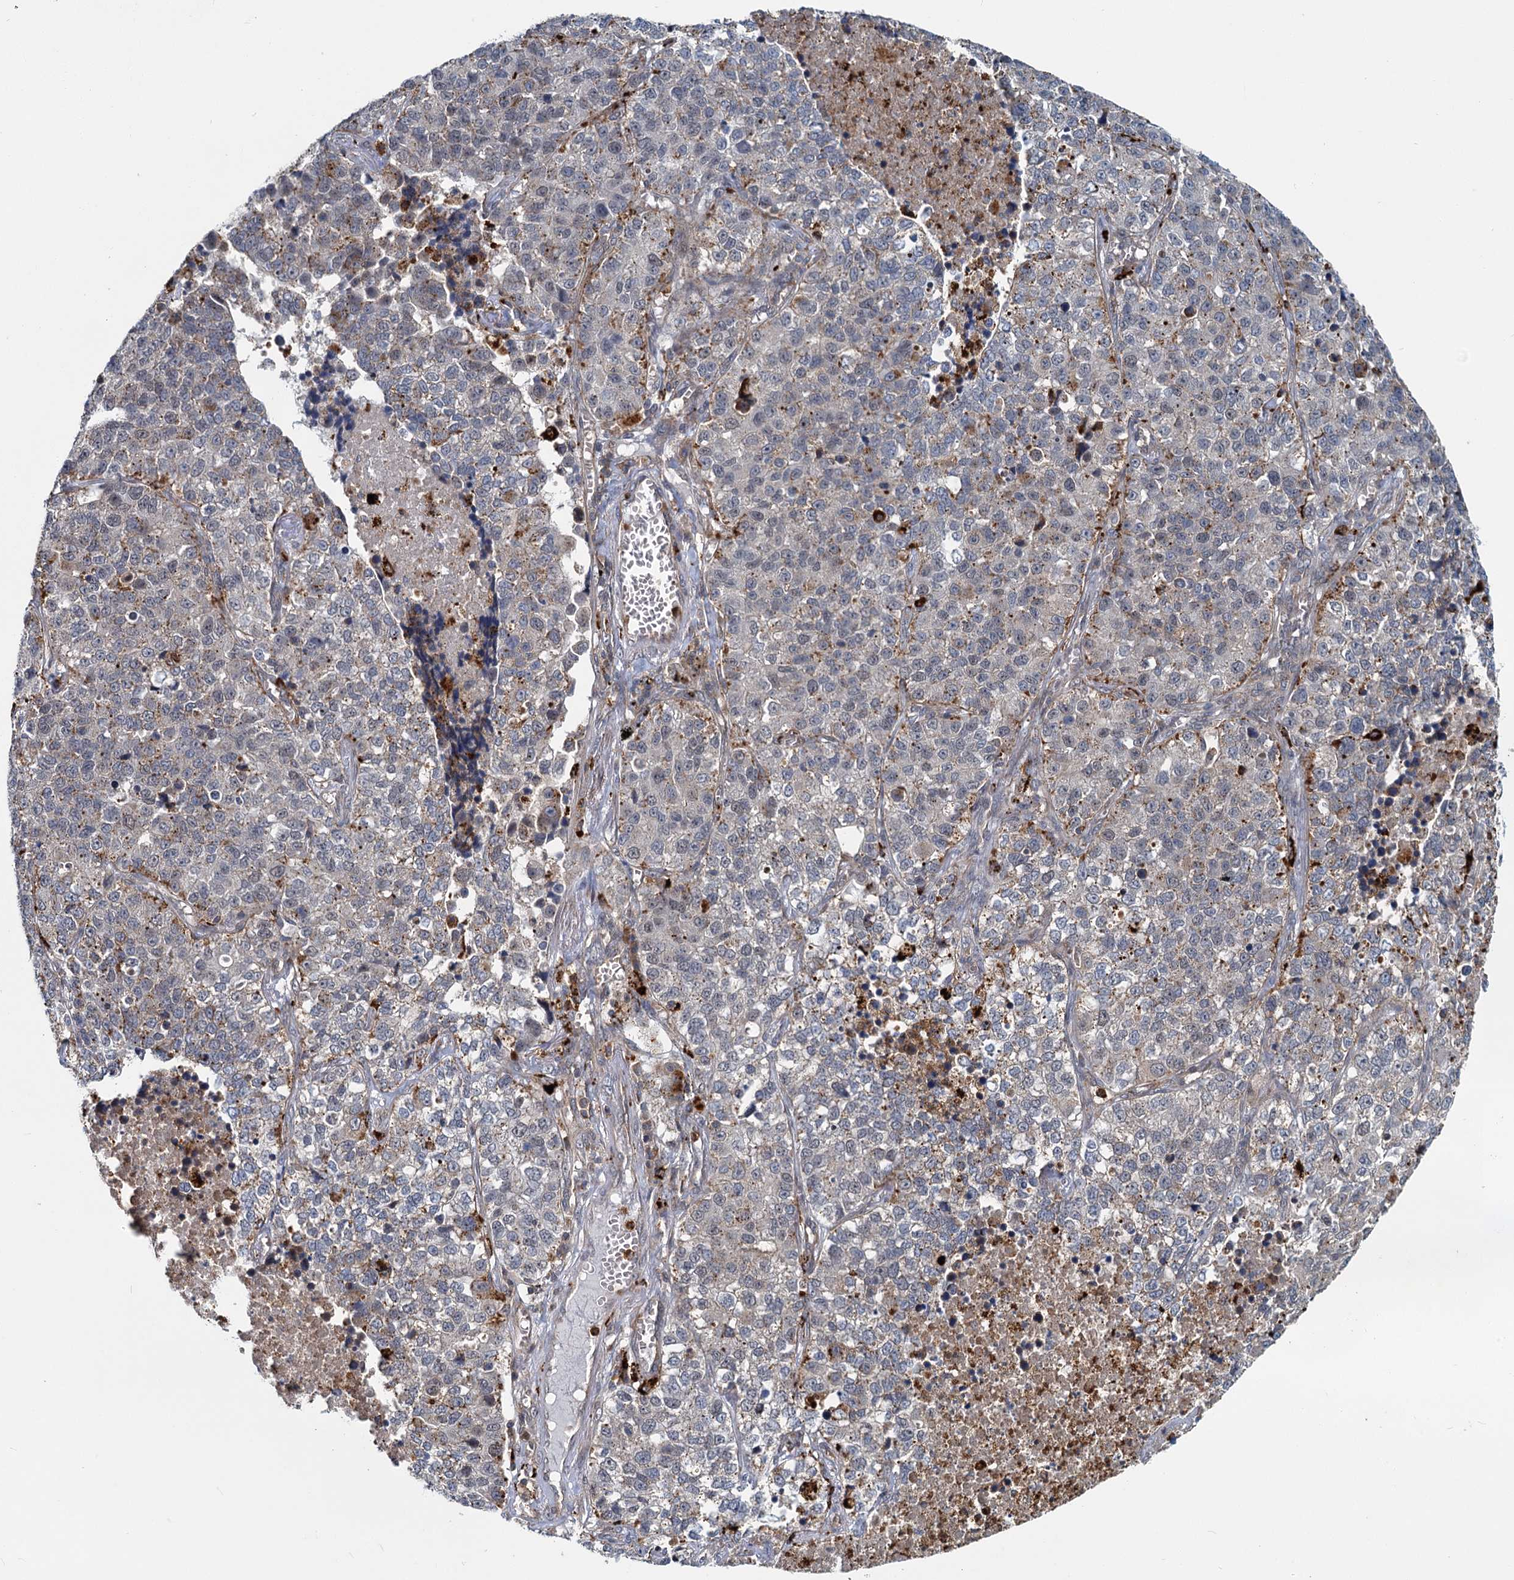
{"staining": {"intensity": "weak", "quantity": "<25%", "location": "cytoplasmic/membranous"}, "tissue": "lung cancer", "cell_type": "Tumor cells", "image_type": "cancer", "snomed": [{"axis": "morphology", "description": "Adenocarcinoma, NOS"}, {"axis": "topography", "description": "Lung"}], "caption": "Immunohistochemical staining of human lung cancer (adenocarcinoma) demonstrates no significant positivity in tumor cells.", "gene": "ADCY2", "patient": {"sex": "male", "age": 49}}